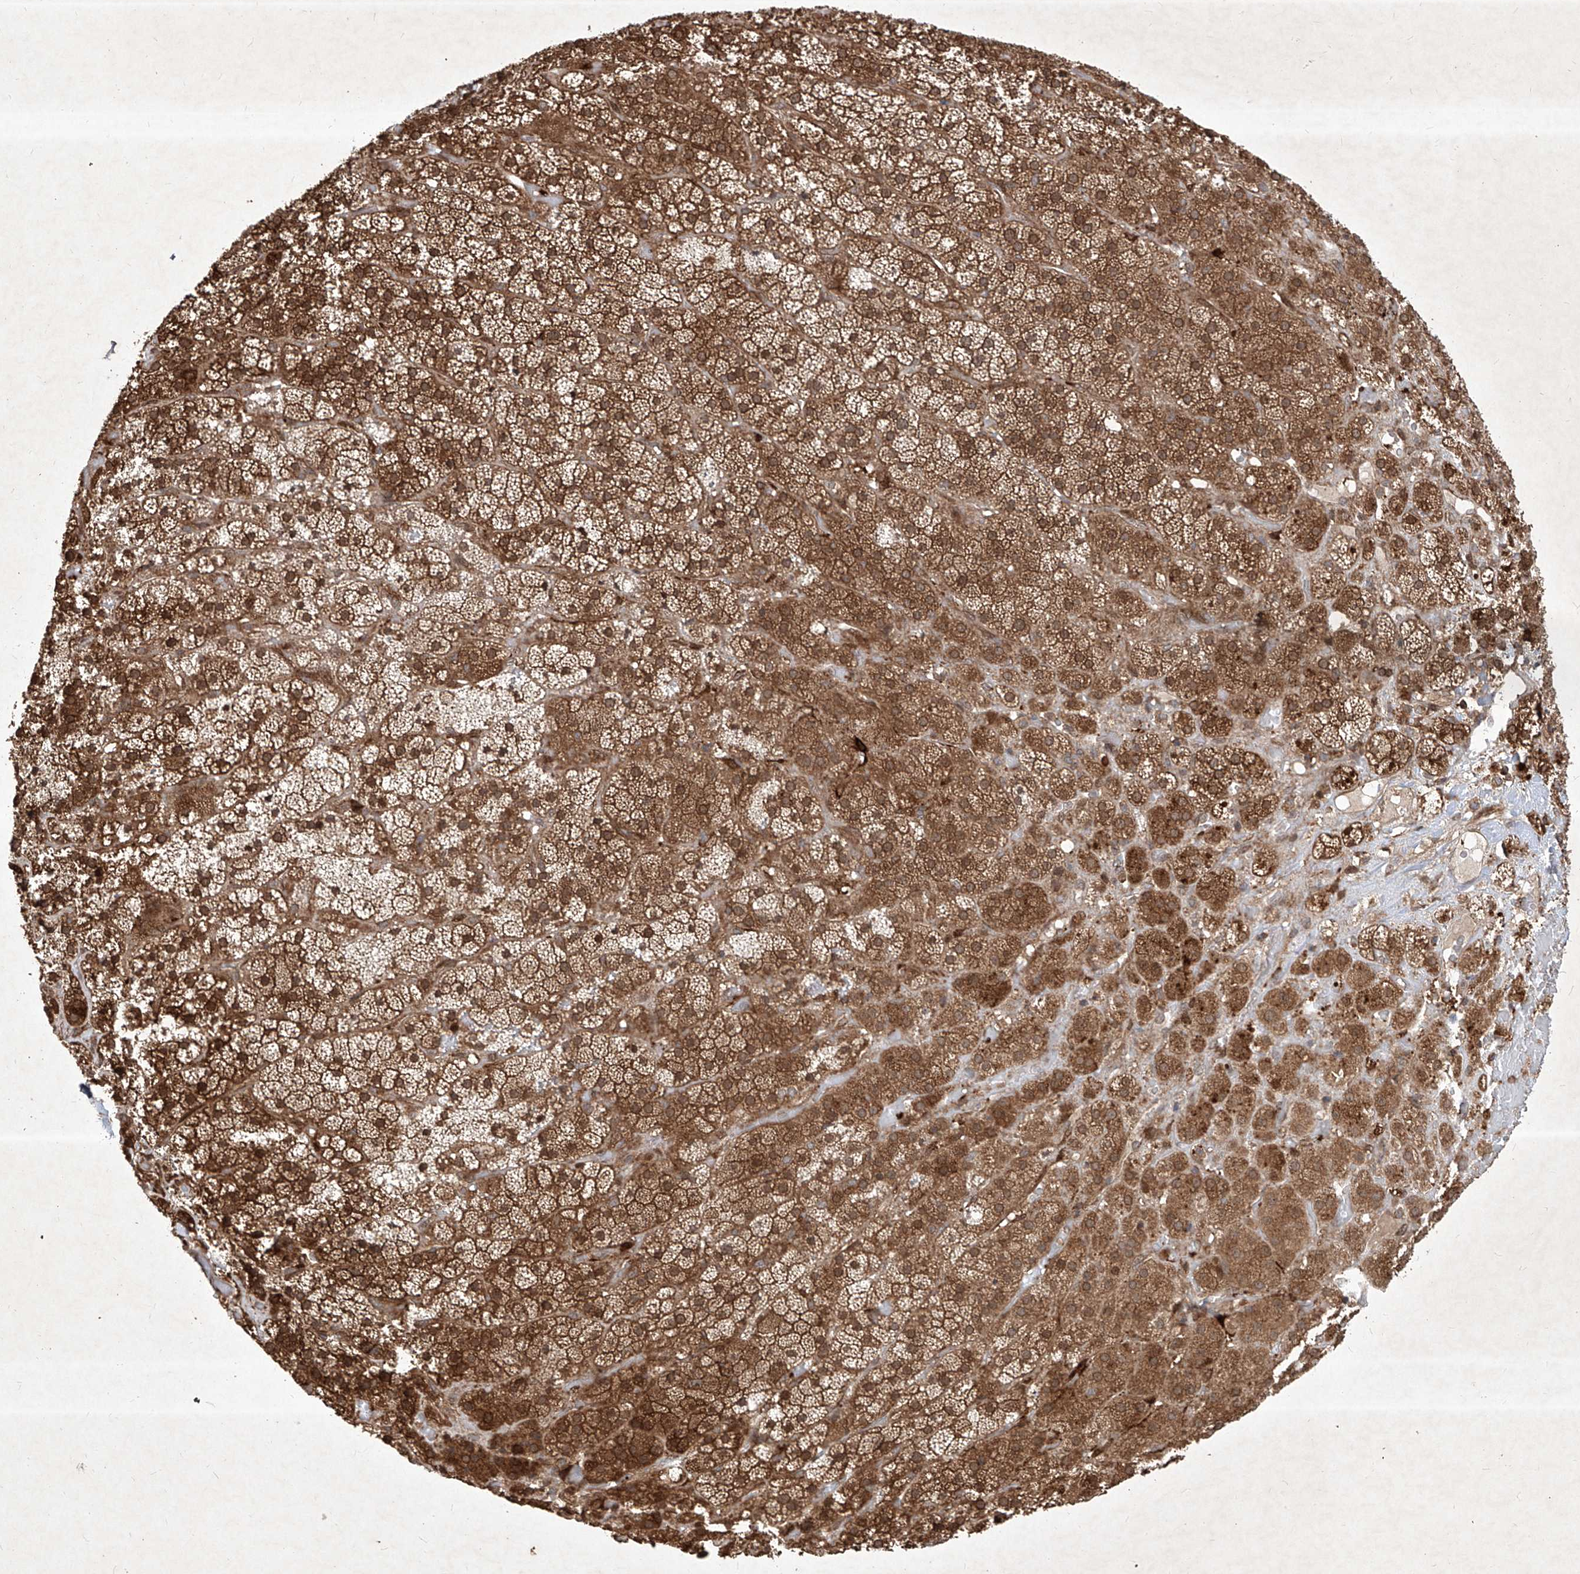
{"staining": {"intensity": "strong", "quantity": ">75%", "location": "cytoplasmic/membranous,nuclear"}, "tissue": "adrenal gland", "cell_type": "Glandular cells", "image_type": "normal", "snomed": [{"axis": "morphology", "description": "Normal tissue, NOS"}, {"axis": "topography", "description": "Adrenal gland"}], "caption": "Protein staining by IHC shows strong cytoplasmic/membranous,nuclear staining in approximately >75% of glandular cells in benign adrenal gland.", "gene": "MAGED2", "patient": {"sex": "male", "age": 57}}